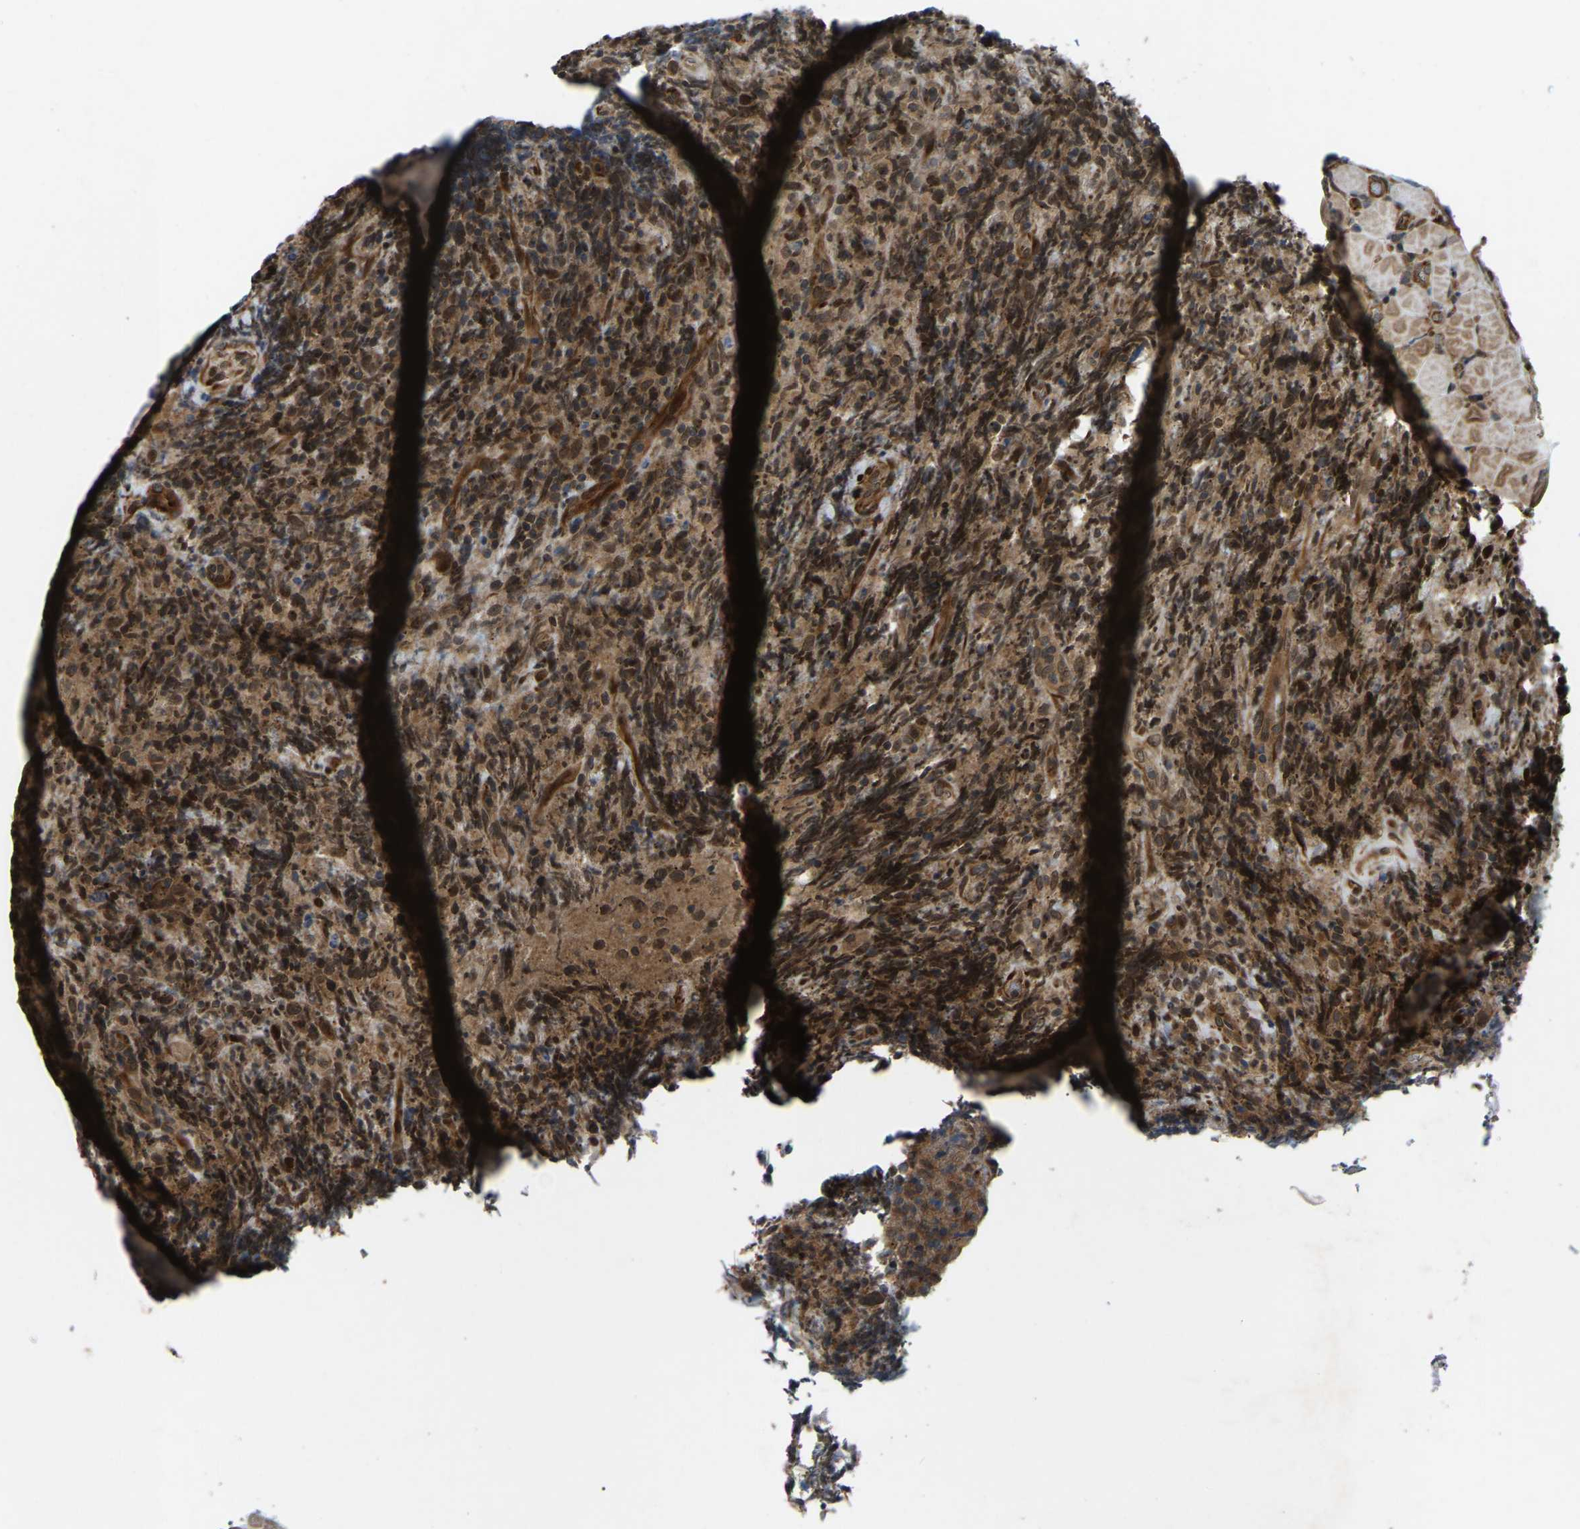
{"staining": {"intensity": "strong", "quantity": ">75%", "location": "cytoplasmic/membranous,nuclear"}, "tissue": "lymphoma", "cell_type": "Tumor cells", "image_type": "cancer", "snomed": [{"axis": "morphology", "description": "Malignant lymphoma, non-Hodgkin's type, High grade"}, {"axis": "topography", "description": "Tonsil"}], "caption": "IHC photomicrograph of neoplastic tissue: high-grade malignant lymphoma, non-Hodgkin's type stained using IHC shows high levels of strong protein expression localized specifically in the cytoplasmic/membranous and nuclear of tumor cells, appearing as a cytoplasmic/membranous and nuclear brown color.", "gene": "KIAA1549", "patient": {"sex": "female", "age": 36}}